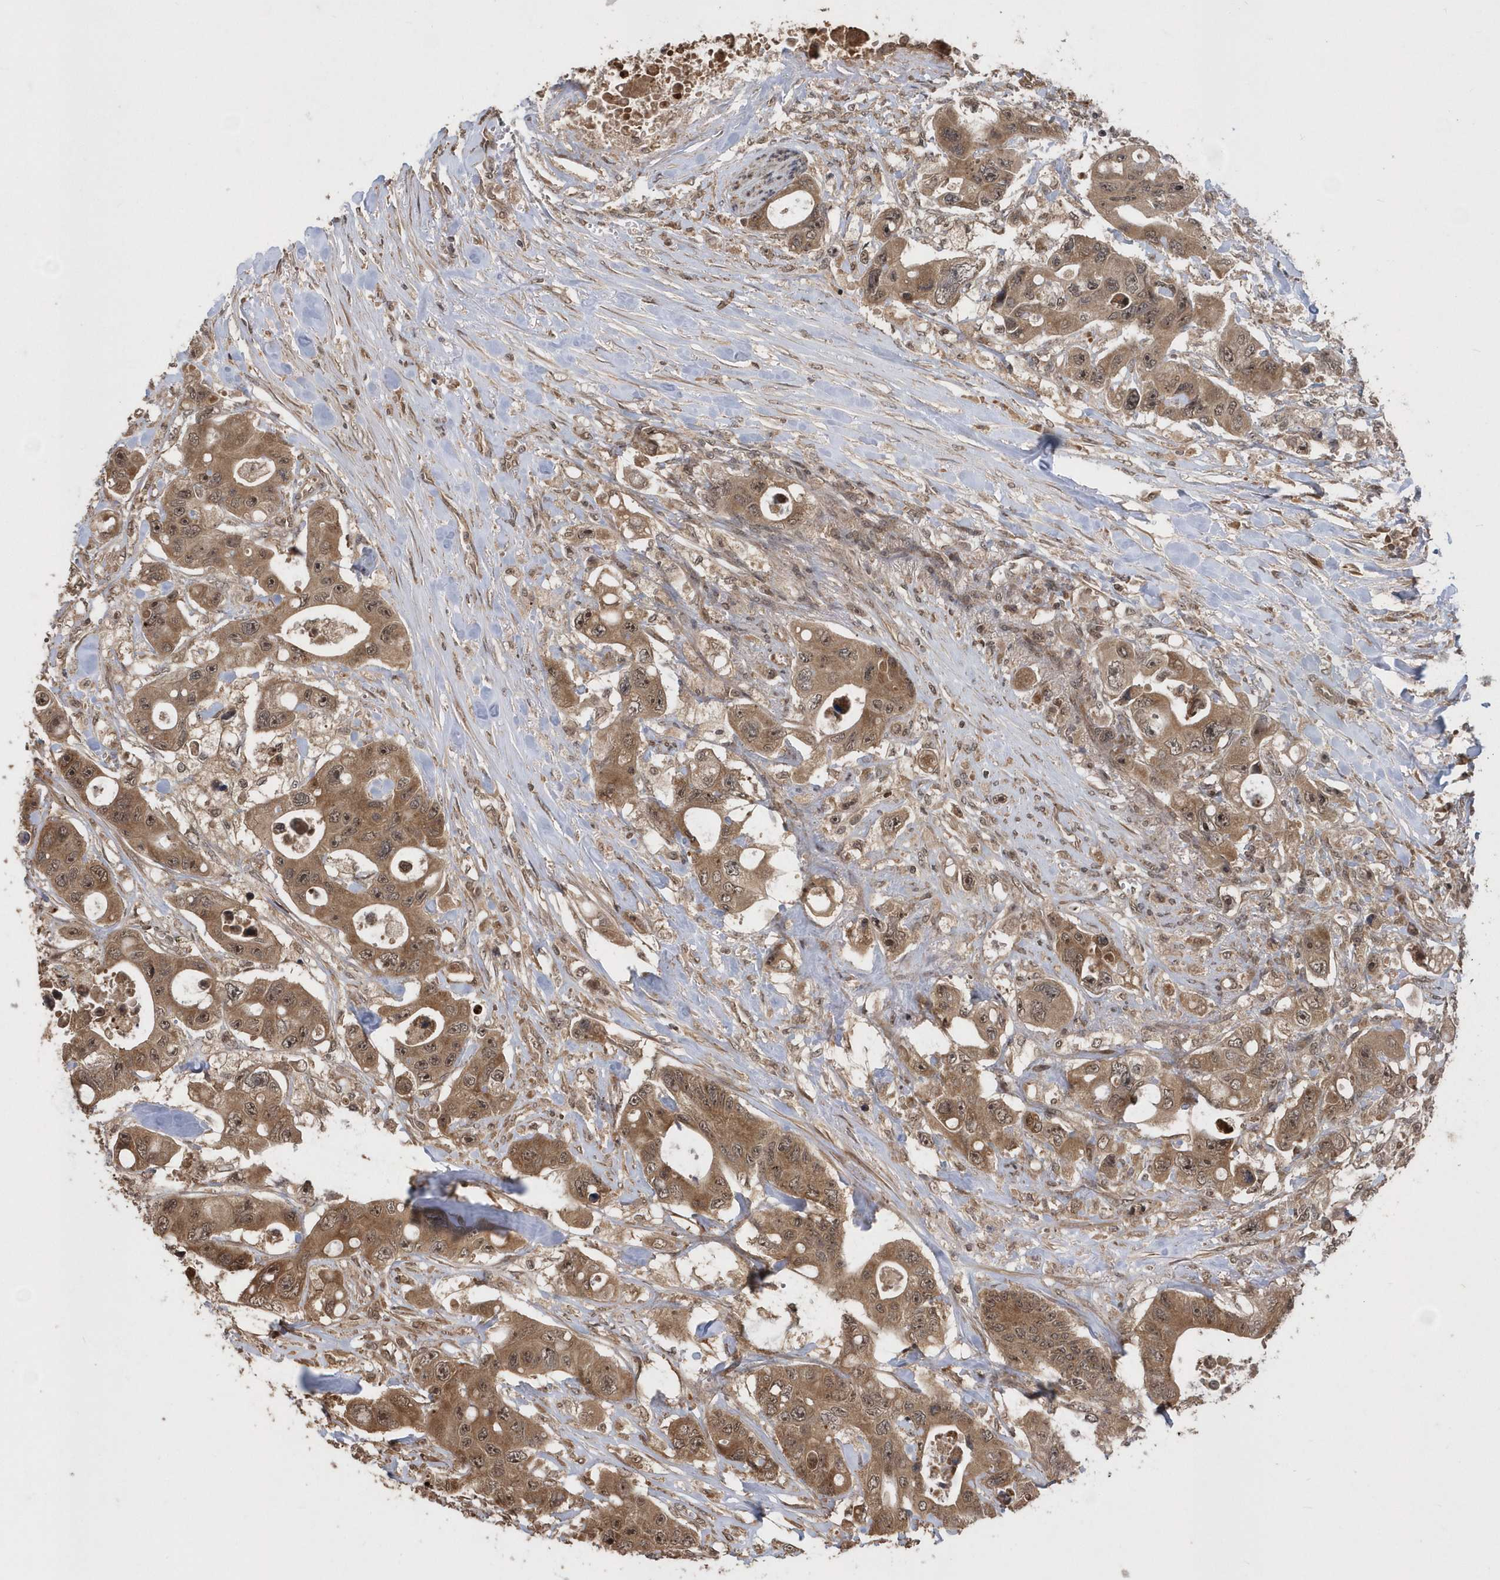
{"staining": {"intensity": "moderate", "quantity": ">75%", "location": "cytoplasmic/membranous,nuclear"}, "tissue": "colorectal cancer", "cell_type": "Tumor cells", "image_type": "cancer", "snomed": [{"axis": "morphology", "description": "Adenocarcinoma, NOS"}, {"axis": "topography", "description": "Colon"}], "caption": "Immunohistochemical staining of human colorectal adenocarcinoma shows moderate cytoplasmic/membranous and nuclear protein expression in about >75% of tumor cells. (IHC, brightfield microscopy, high magnification).", "gene": "WASHC5", "patient": {"sex": "female", "age": 46}}